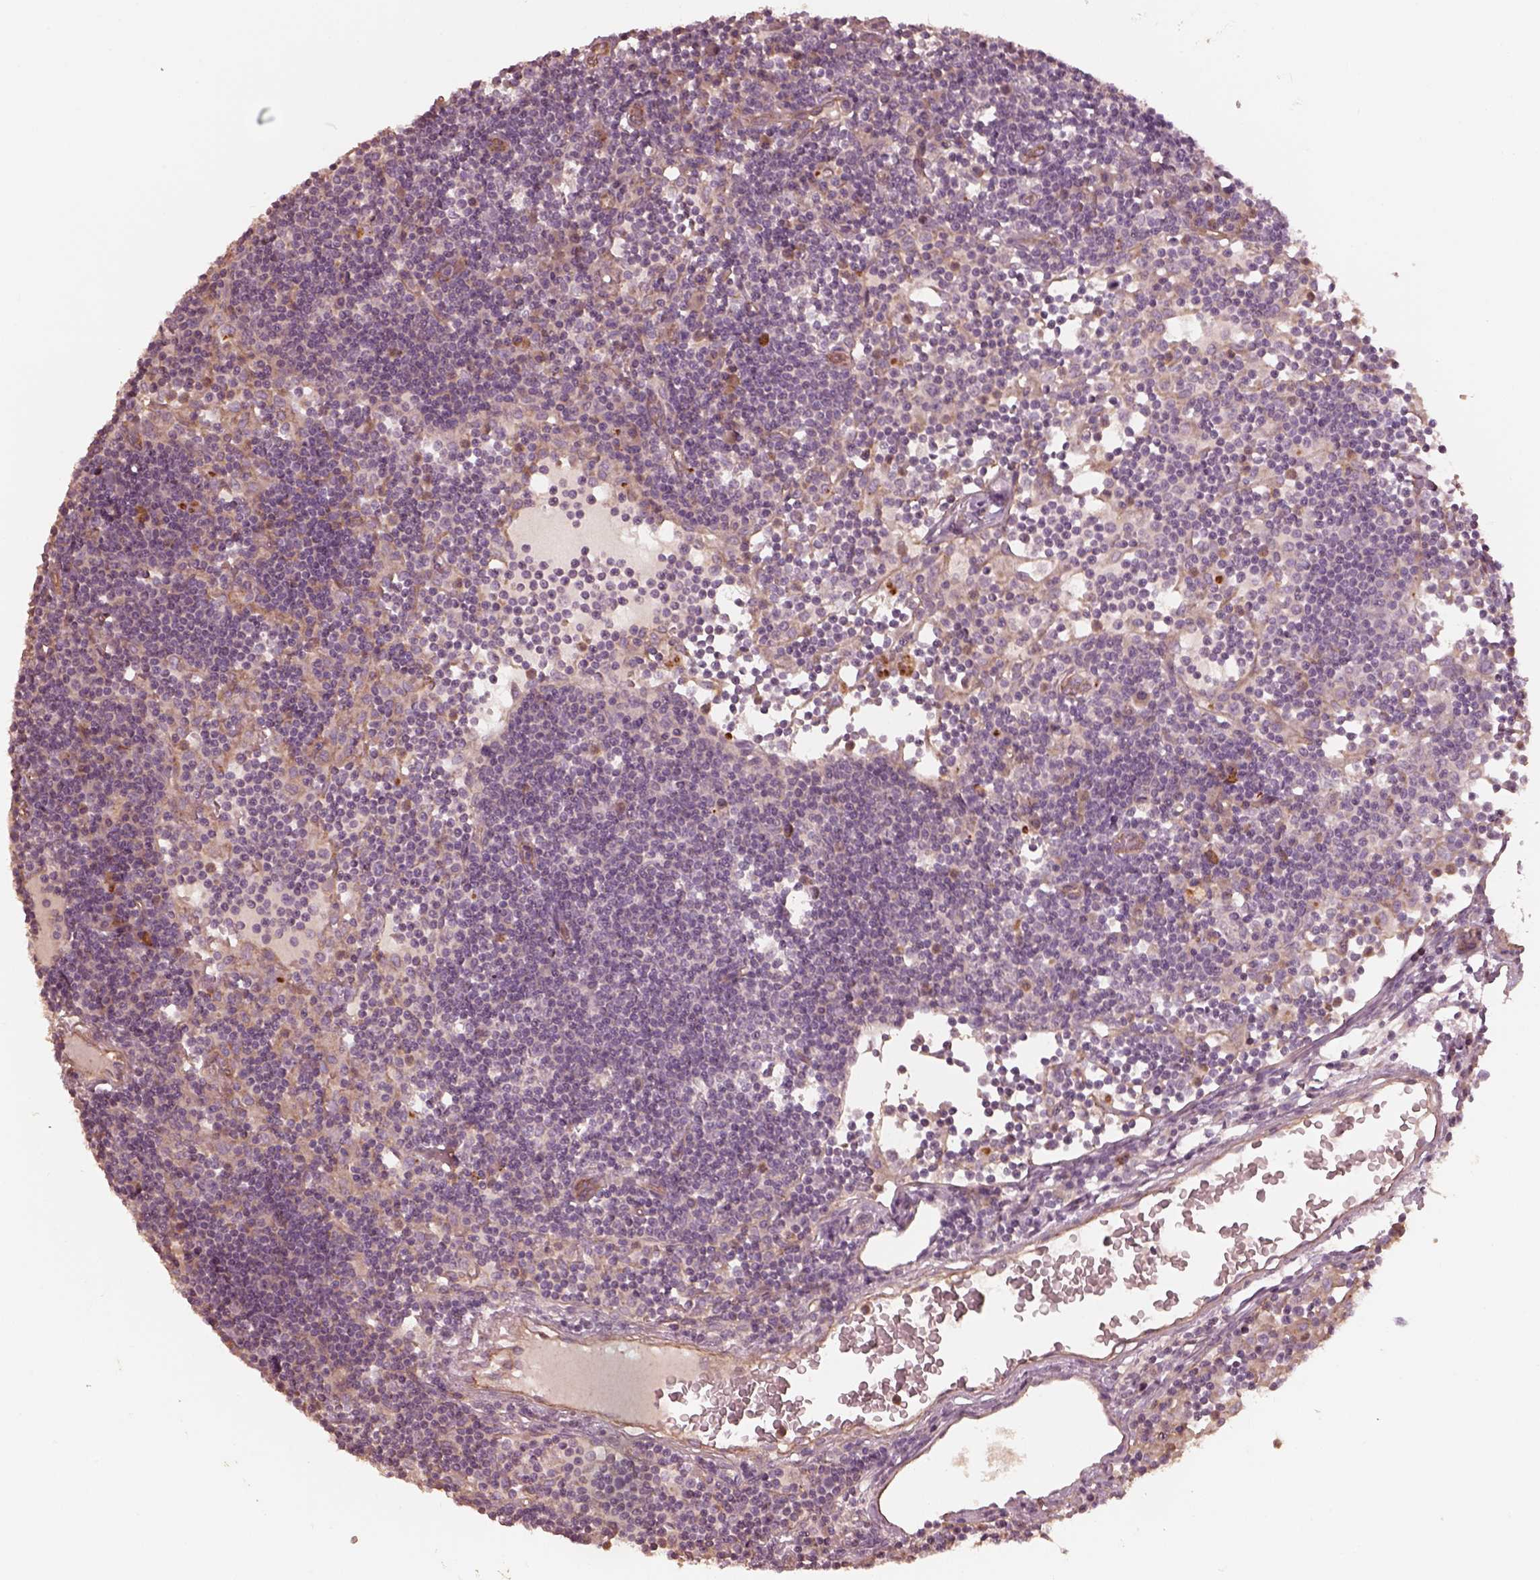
{"staining": {"intensity": "negative", "quantity": "none", "location": "none"}, "tissue": "lymph node", "cell_type": "Germinal center cells", "image_type": "normal", "snomed": [{"axis": "morphology", "description": "Normal tissue, NOS"}, {"axis": "topography", "description": "Lymph node"}], "caption": "This histopathology image is of normal lymph node stained with immunohistochemistry (IHC) to label a protein in brown with the nuclei are counter-stained blue. There is no staining in germinal center cells.", "gene": "OTOGL", "patient": {"sex": "female", "age": 72}}